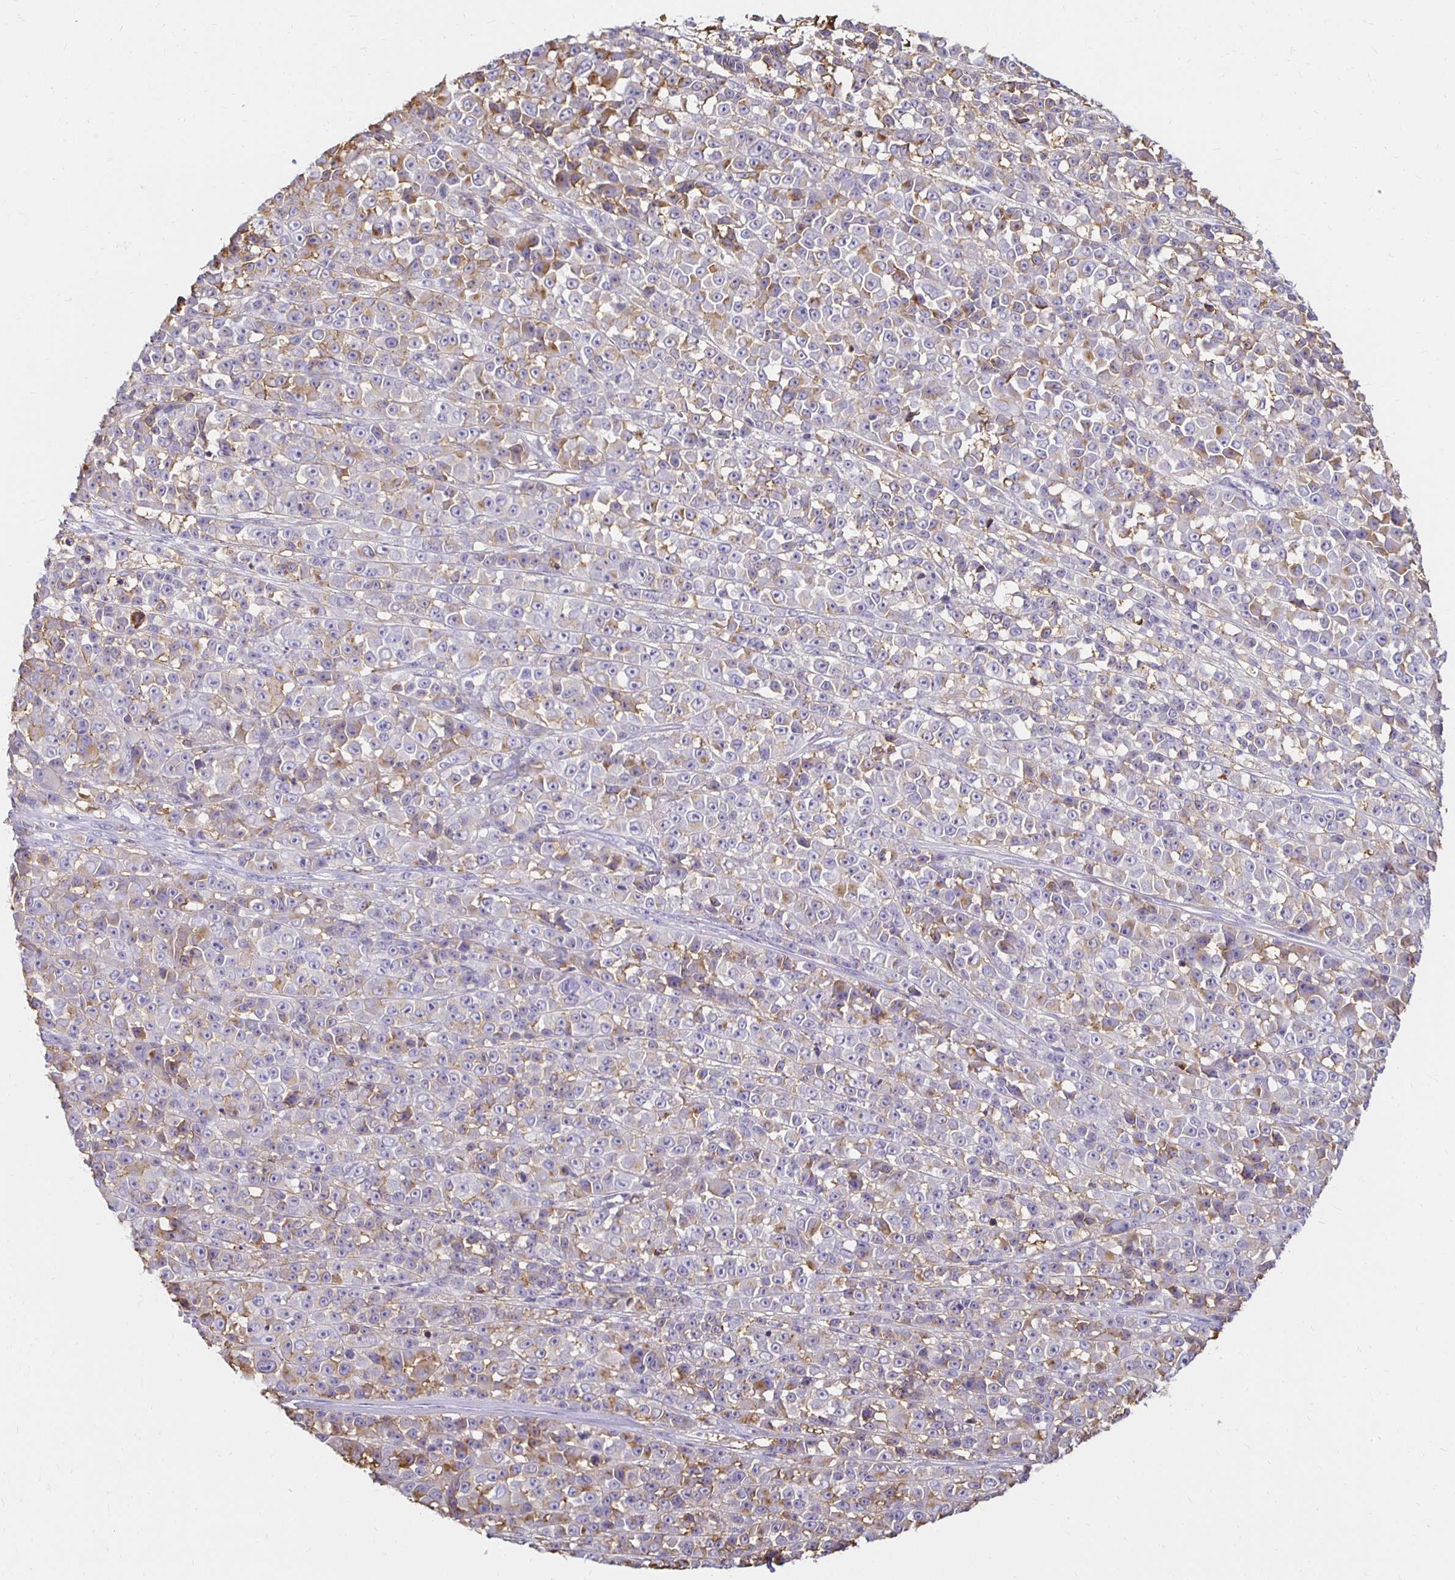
{"staining": {"intensity": "weak", "quantity": "<25%", "location": "cytoplasmic/membranous"}, "tissue": "melanoma", "cell_type": "Tumor cells", "image_type": "cancer", "snomed": [{"axis": "morphology", "description": "Malignant melanoma, NOS"}, {"axis": "topography", "description": "Skin"}, {"axis": "topography", "description": "Skin of back"}], "caption": "This is a histopathology image of immunohistochemistry (IHC) staining of malignant melanoma, which shows no positivity in tumor cells. (DAB IHC with hematoxylin counter stain).", "gene": "TAS1R3", "patient": {"sex": "male", "age": 91}}